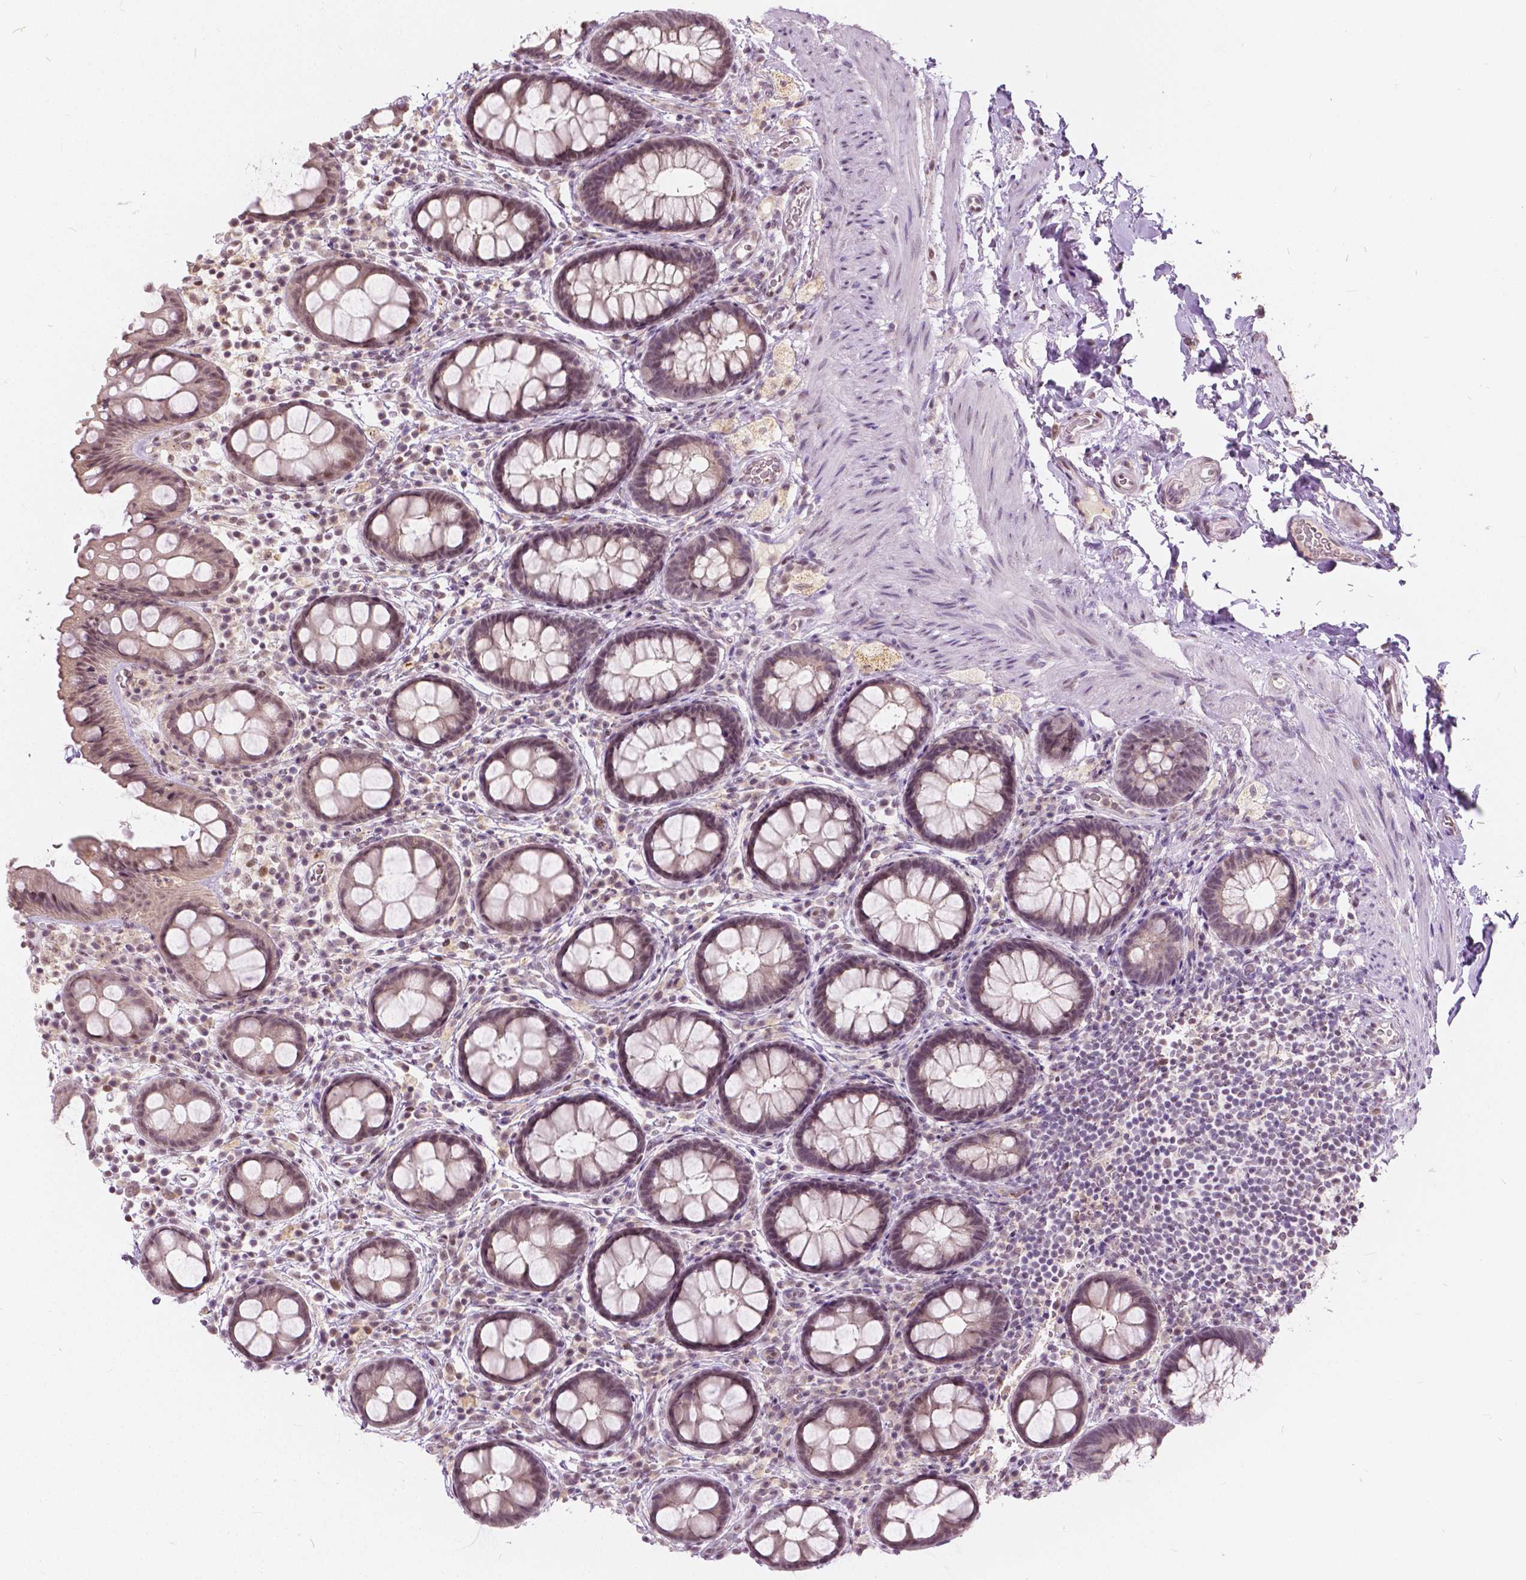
{"staining": {"intensity": "weak", "quantity": "25%-75%", "location": "cytoplasmic/membranous"}, "tissue": "rectum", "cell_type": "Glandular cells", "image_type": "normal", "snomed": [{"axis": "morphology", "description": "Normal tissue, NOS"}, {"axis": "topography", "description": "Rectum"}, {"axis": "topography", "description": "Peripheral nerve tissue"}], "caption": "Normal rectum reveals weak cytoplasmic/membranous staining in approximately 25%-75% of glandular cells, visualized by immunohistochemistry. (Brightfield microscopy of DAB IHC at high magnification).", "gene": "DLX6", "patient": {"sex": "female", "age": 69}}